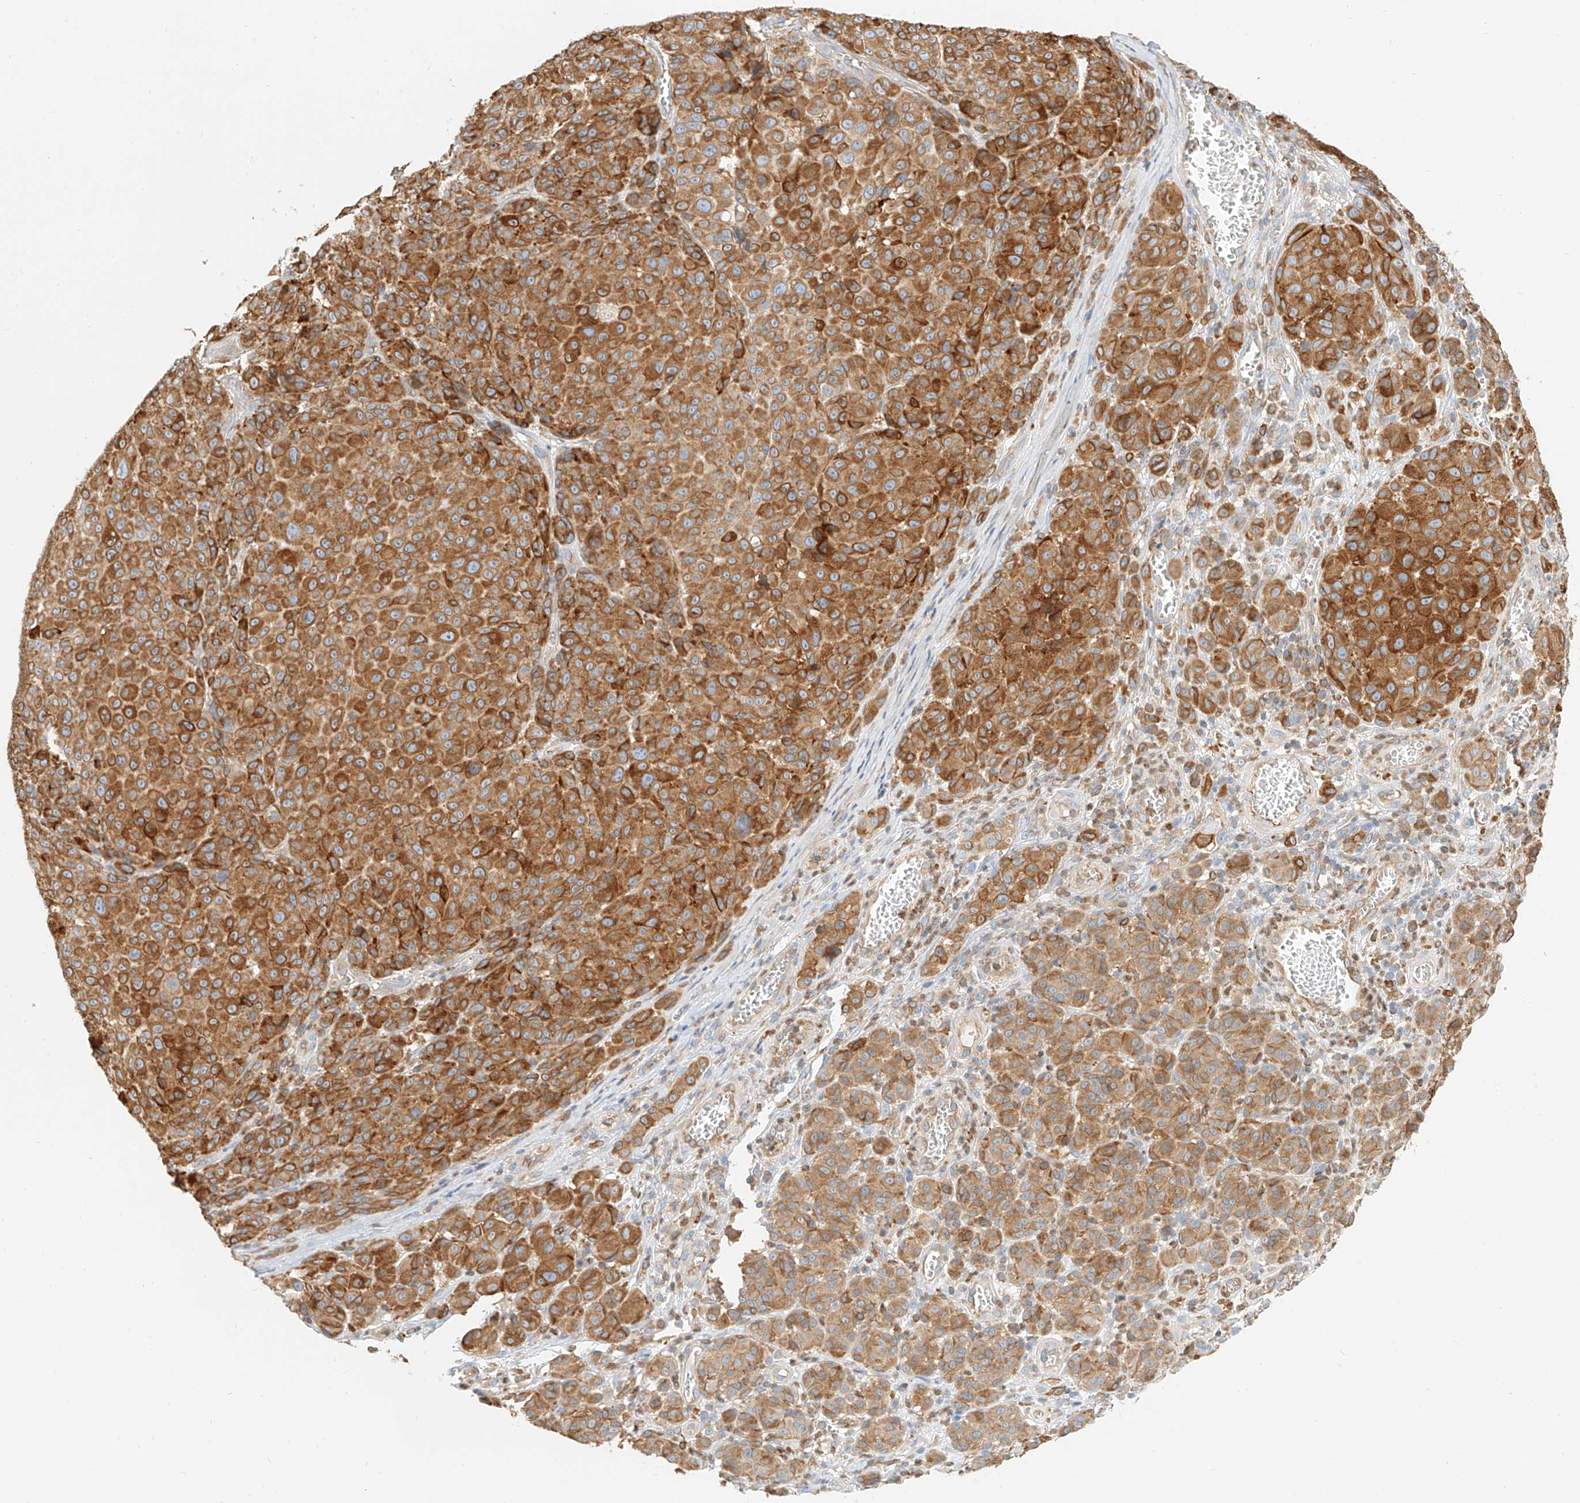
{"staining": {"intensity": "moderate", "quantity": ">75%", "location": "cytoplasmic/membranous"}, "tissue": "melanoma", "cell_type": "Tumor cells", "image_type": "cancer", "snomed": [{"axis": "morphology", "description": "Malignant melanoma, NOS"}, {"axis": "topography", "description": "Skin"}], "caption": "Protein staining reveals moderate cytoplasmic/membranous positivity in about >75% of tumor cells in melanoma.", "gene": "DHRS7", "patient": {"sex": "male", "age": 73}}